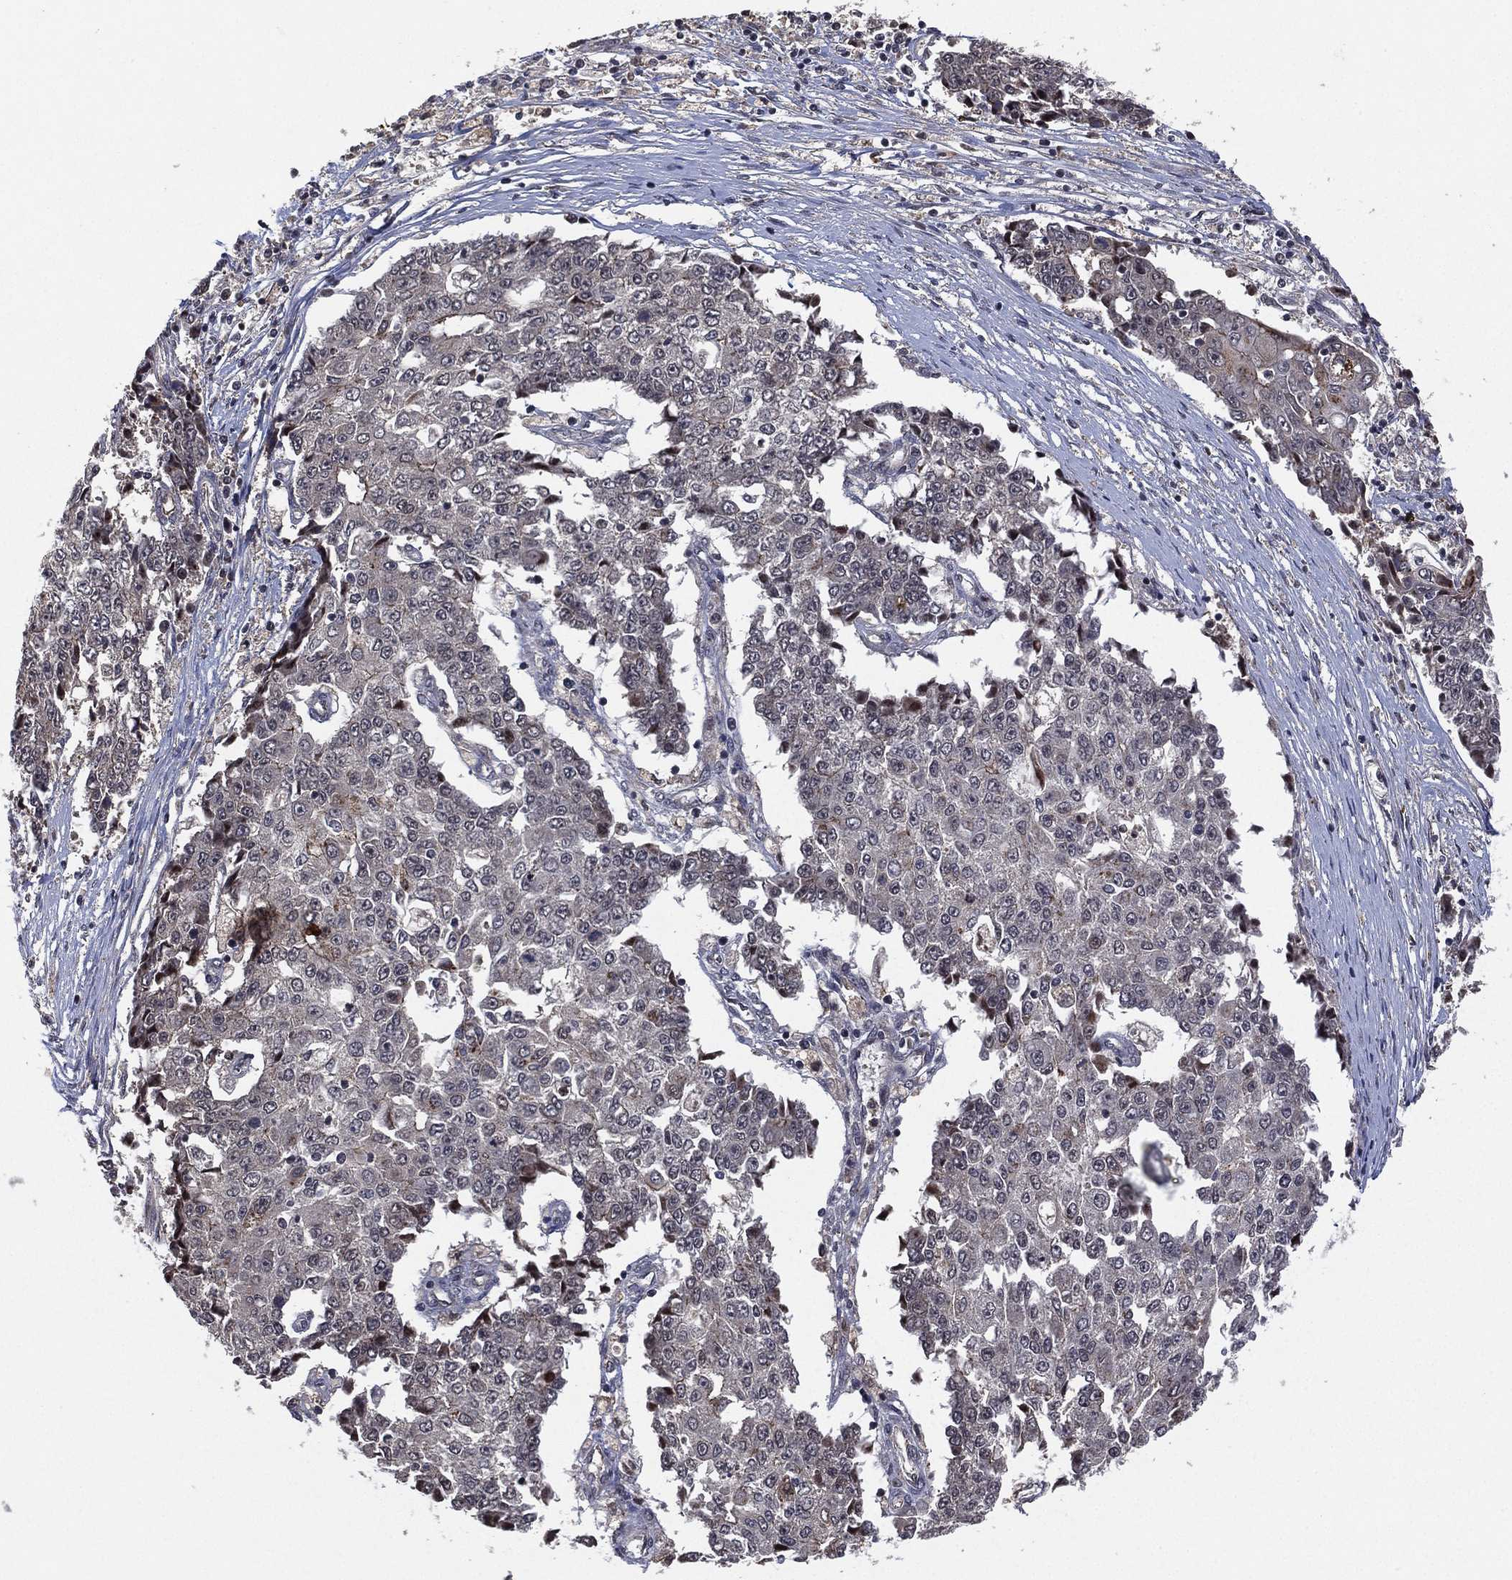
{"staining": {"intensity": "negative", "quantity": "none", "location": "none"}, "tissue": "ovarian cancer", "cell_type": "Tumor cells", "image_type": "cancer", "snomed": [{"axis": "morphology", "description": "Carcinoma, endometroid"}, {"axis": "topography", "description": "Ovary"}], "caption": "High power microscopy histopathology image of an IHC micrograph of ovarian cancer, revealing no significant staining in tumor cells.", "gene": "ATG4B", "patient": {"sex": "female", "age": 42}}